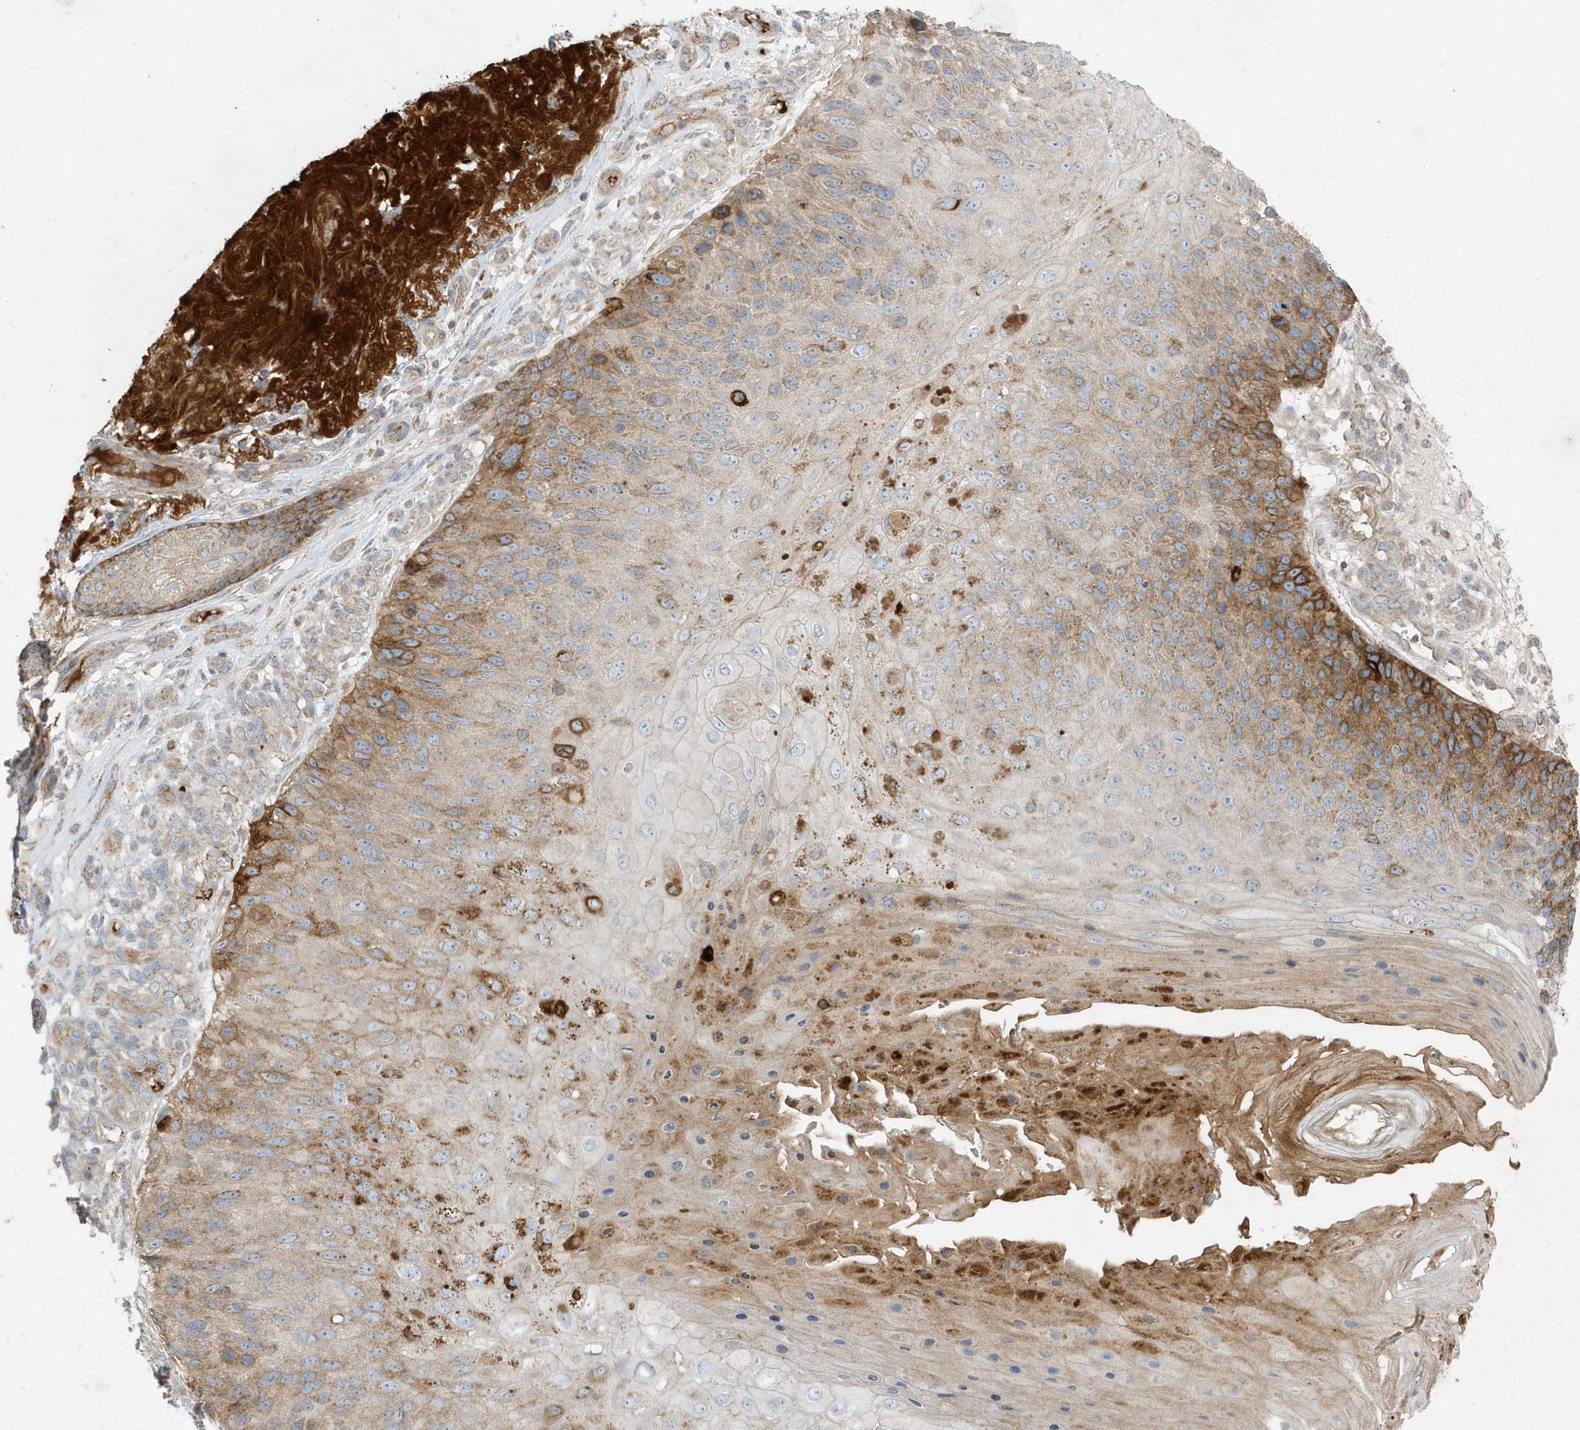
{"staining": {"intensity": "strong", "quantity": "25%-75%", "location": "cytoplasmic/membranous"}, "tissue": "skin cancer", "cell_type": "Tumor cells", "image_type": "cancer", "snomed": [{"axis": "morphology", "description": "Squamous cell carcinoma, NOS"}, {"axis": "topography", "description": "Skin"}], "caption": "A photomicrograph of skin cancer stained for a protein demonstrates strong cytoplasmic/membranous brown staining in tumor cells. (DAB = brown stain, brightfield microscopy at high magnification).", "gene": "SLC38A2", "patient": {"sex": "female", "age": 88}}